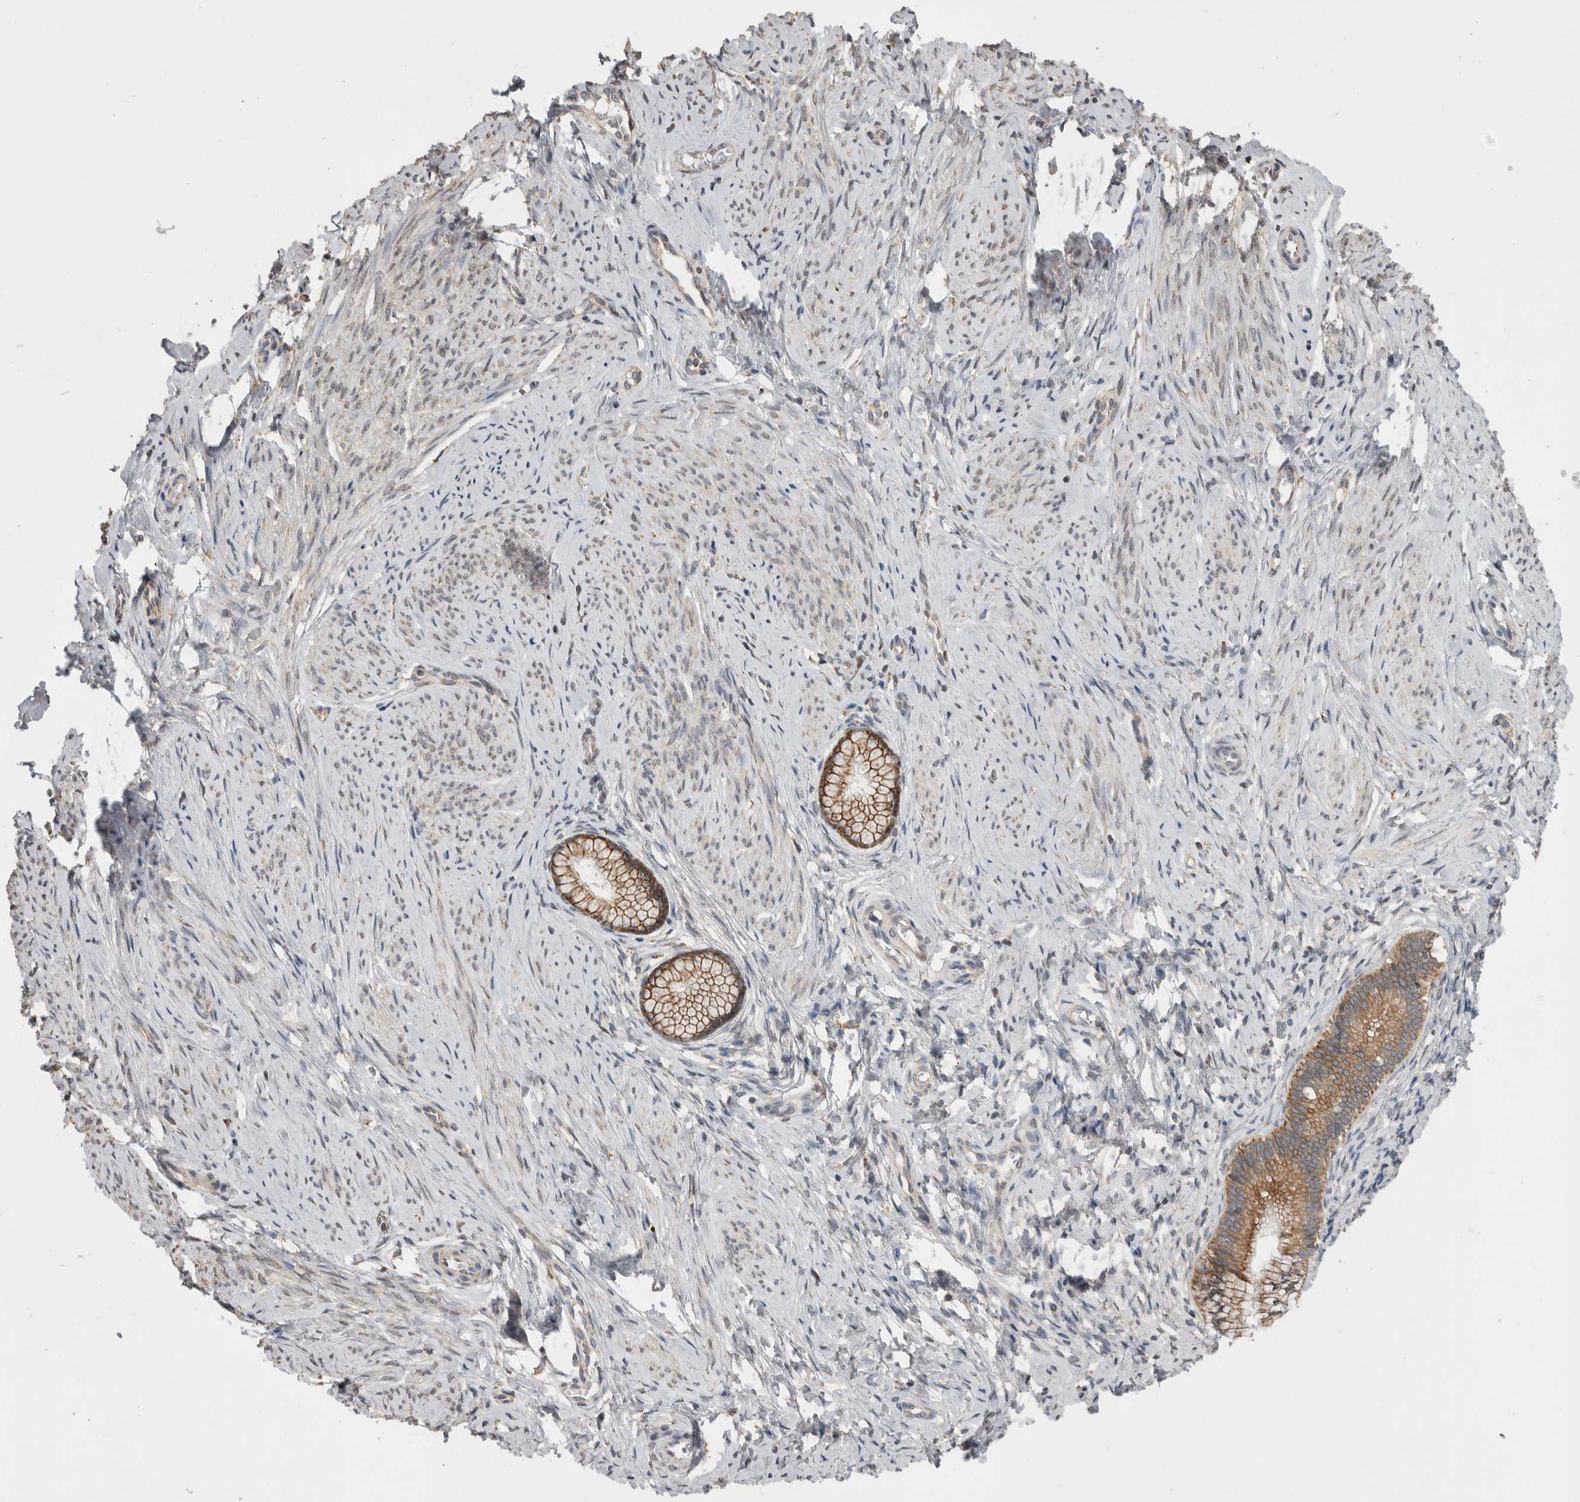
{"staining": {"intensity": "moderate", "quantity": ">75%", "location": "cytoplasmic/membranous"}, "tissue": "cervix", "cell_type": "Glandular cells", "image_type": "normal", "snomed": [{"axis": "morphology", "description": "Normal tissue, NOS"}, {"axis": "topography", "description": "Cervix"}], "caption": "This is a micrograph of immunohistochemistry (IHC) staining of benign cervix, which shows moderate positivity in the cytoplasmic/membranous of glandular cells.", "gene": "SMAP2", "patient": {"sex": "female", "age": 36}}